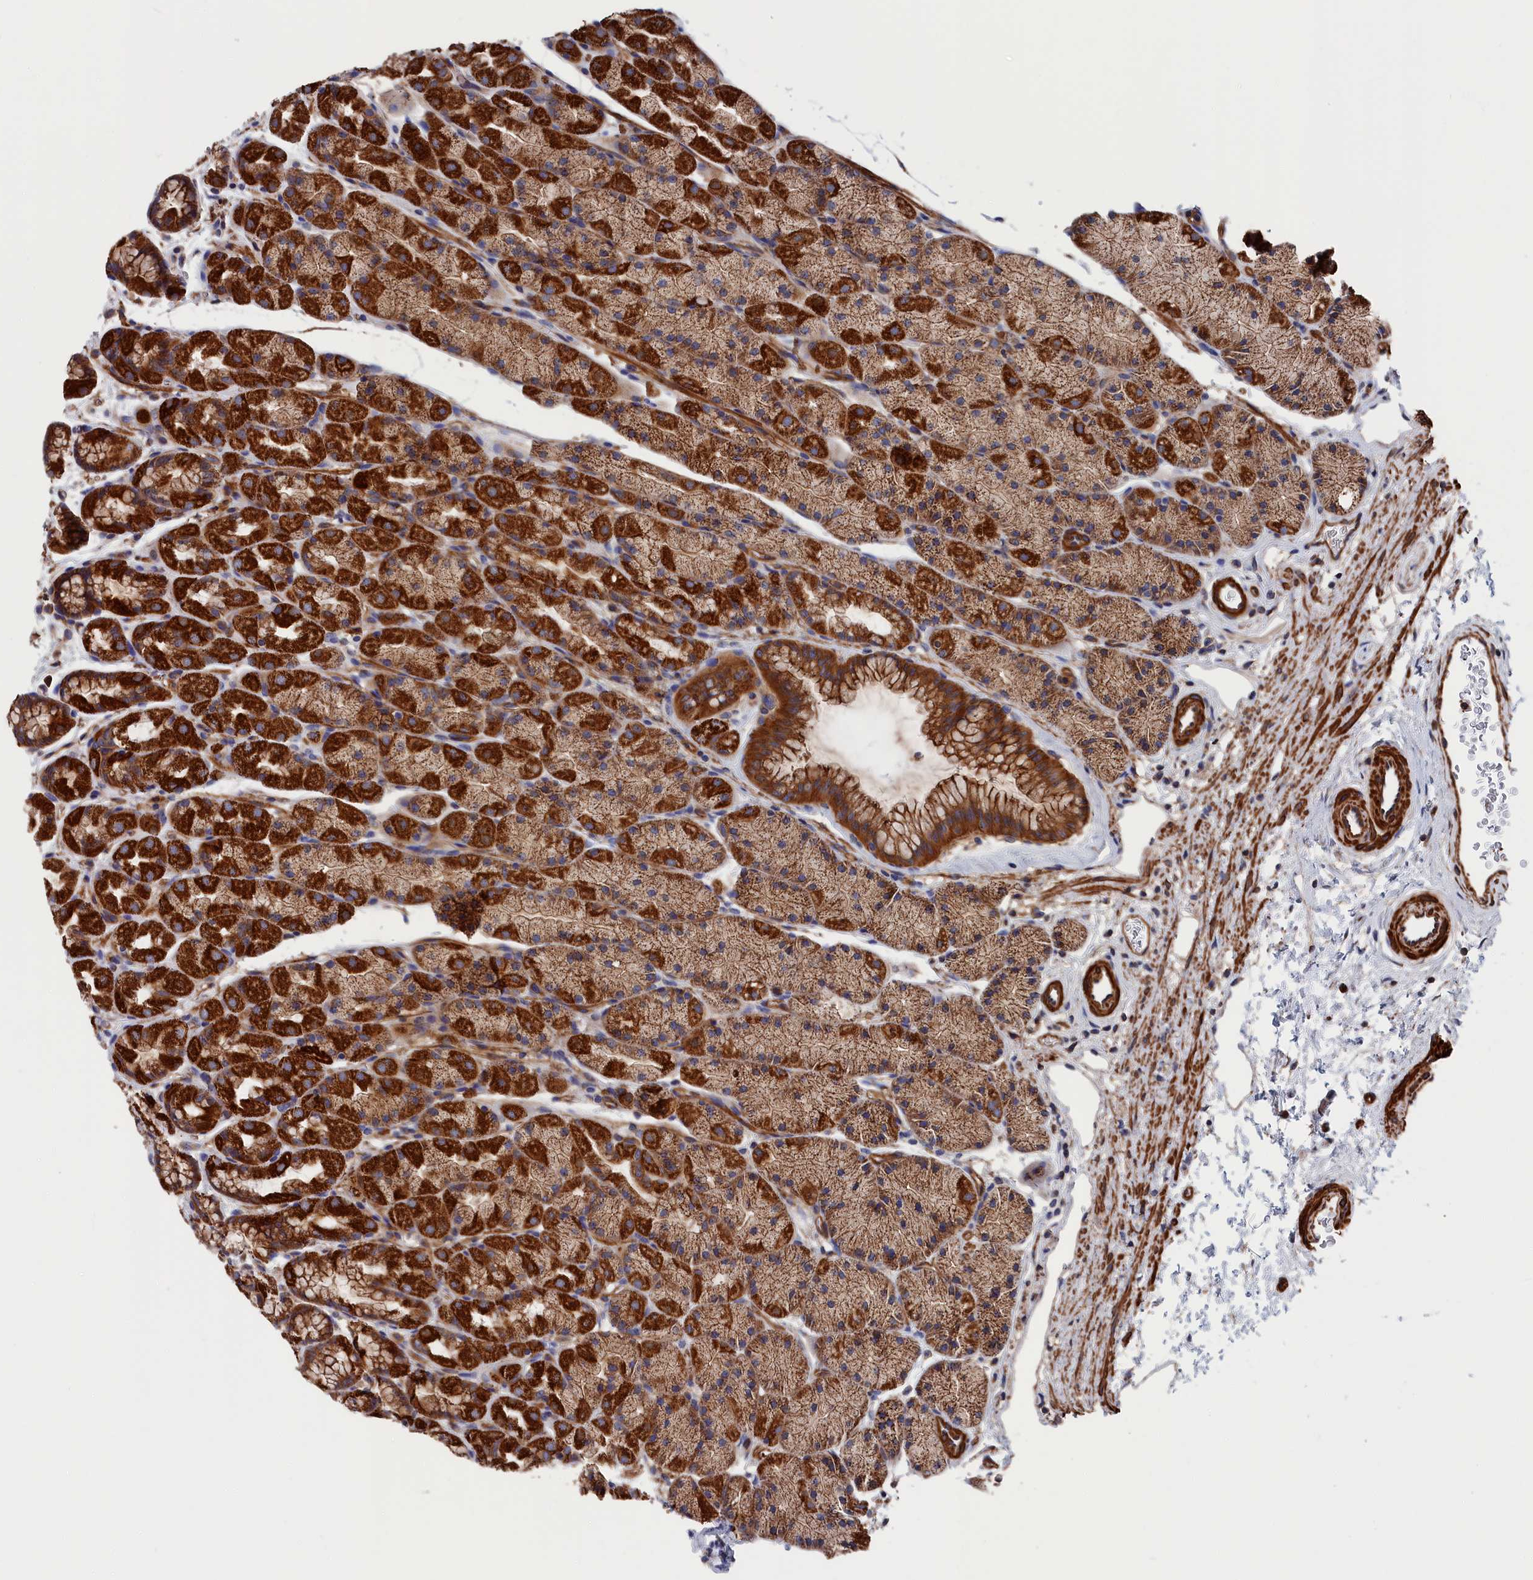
{"staining": {"intensity": "strong", "quantity": ">75%", "location": "cytoplasmic/membranous"}, "tissue": "stomach", "cell_type": "Glandular cells", "image_type": "normal", "snomed": [{"axis": "morphology", "description": "Normal tissue, NOS"}, {"axis": "topography", "description": "Stomach, upper"}, {"axis": "topography", "description": "Stomach"}], "caption": "Protein expression analysis of unremarkable human stomach reveals strong cytoplasmic/membranous positivity in about >75% of glandular cells. (DAB = brown stain, brightfield microscopy at high magnification).", "gene": "LDHD", "patient": {"sex": "male", "age": 47}}